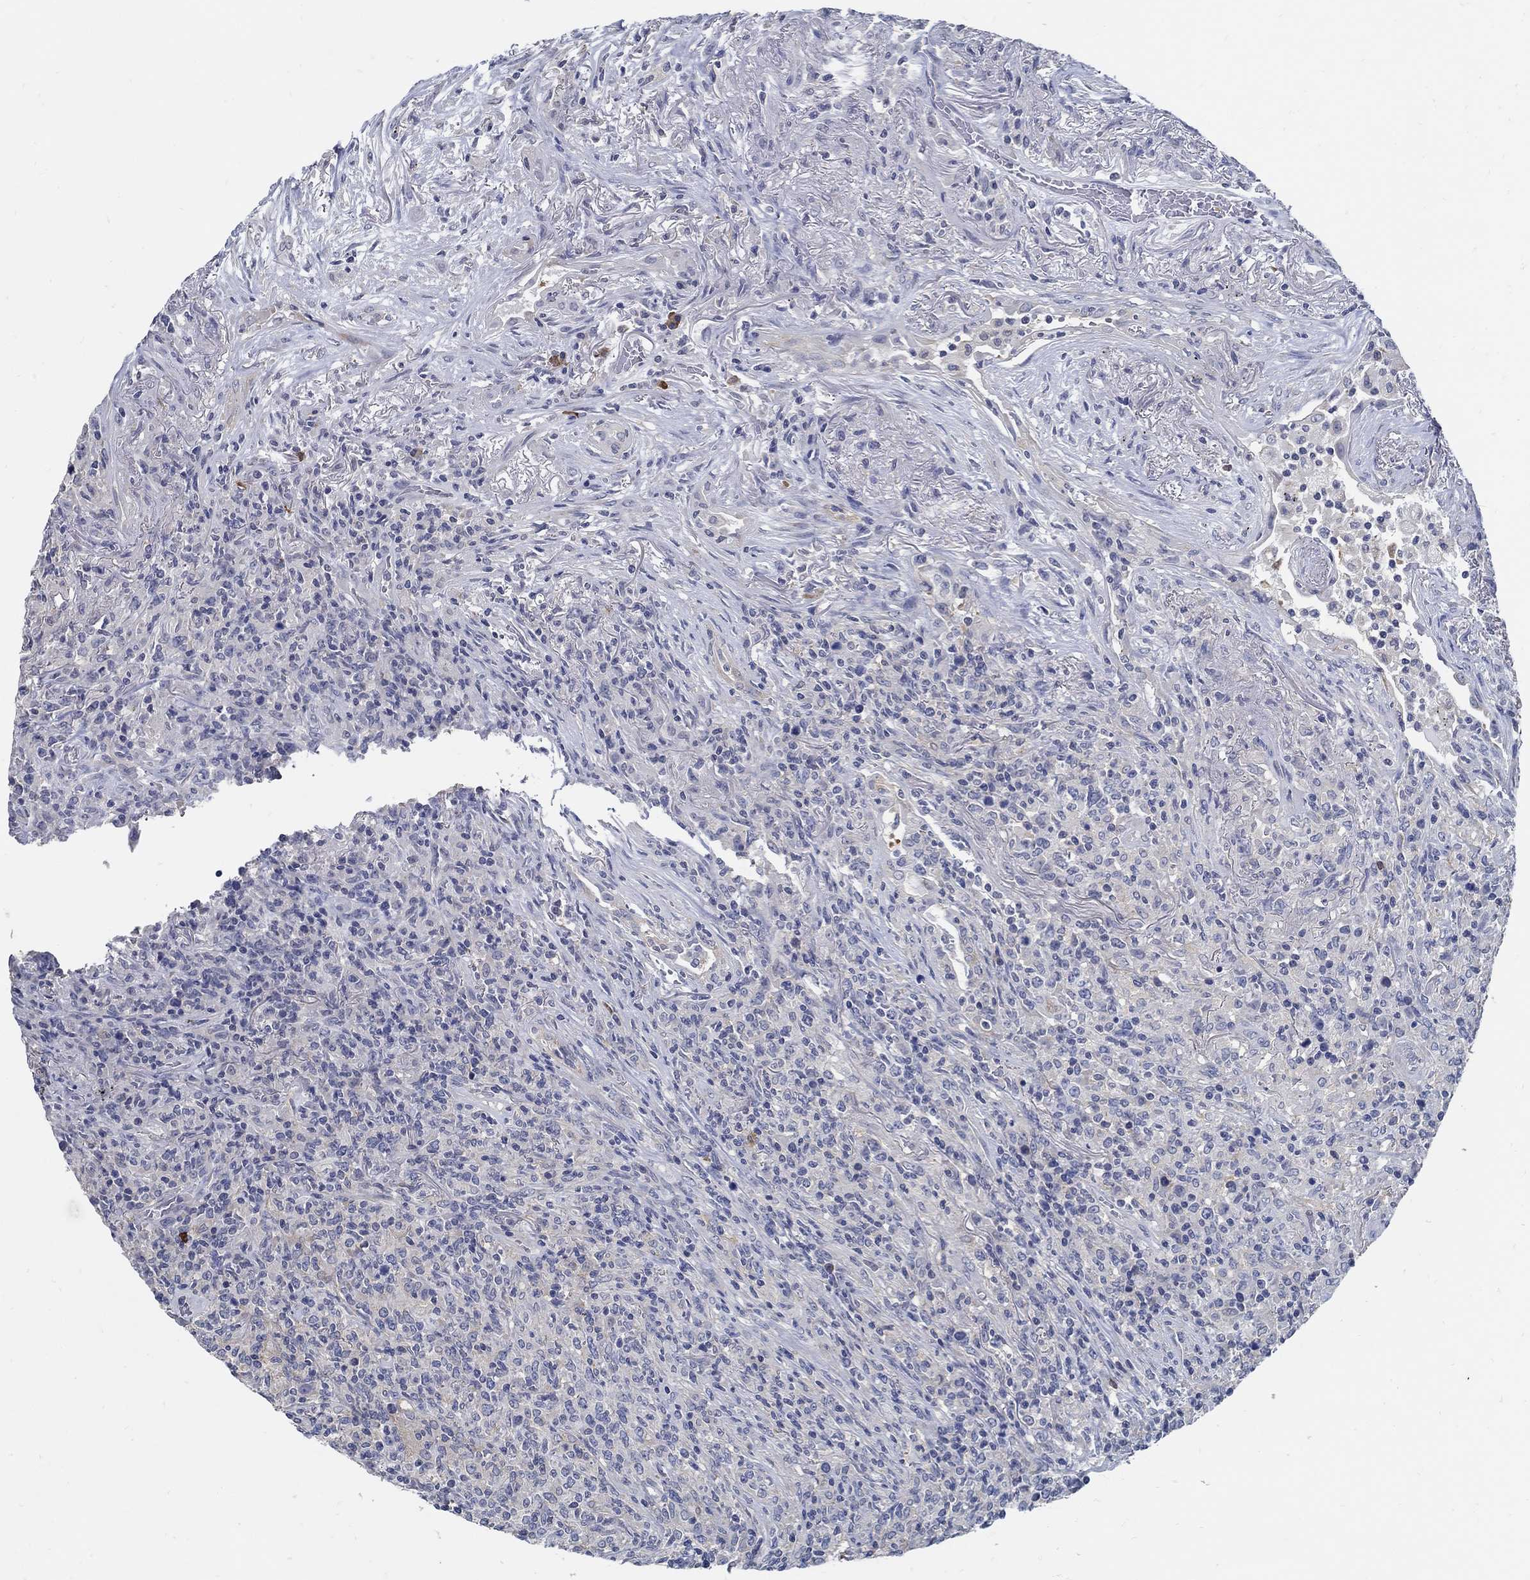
{"staining": {"intensity": "negative", "quantity": "none", "location": "none"}, "tissue": "lymphoma", "cell_type": "Tumor cells", "image_type": "cancer", "snomed": [{"axis": "morphology", "description": "Malignant lymphoma, non-Hodgkin's type, High grade"}, {"axis": "topography", "description": "Lung"}], "caption": "Image shows no protein positivity in tumor cells of lymphoma tissue. The staining is performed using DAB brown chromogen with nuclei counter-stained in using hematoxylin.", "gene": "PCDH11X", "patient": {"sex": "male", "age": 79}}